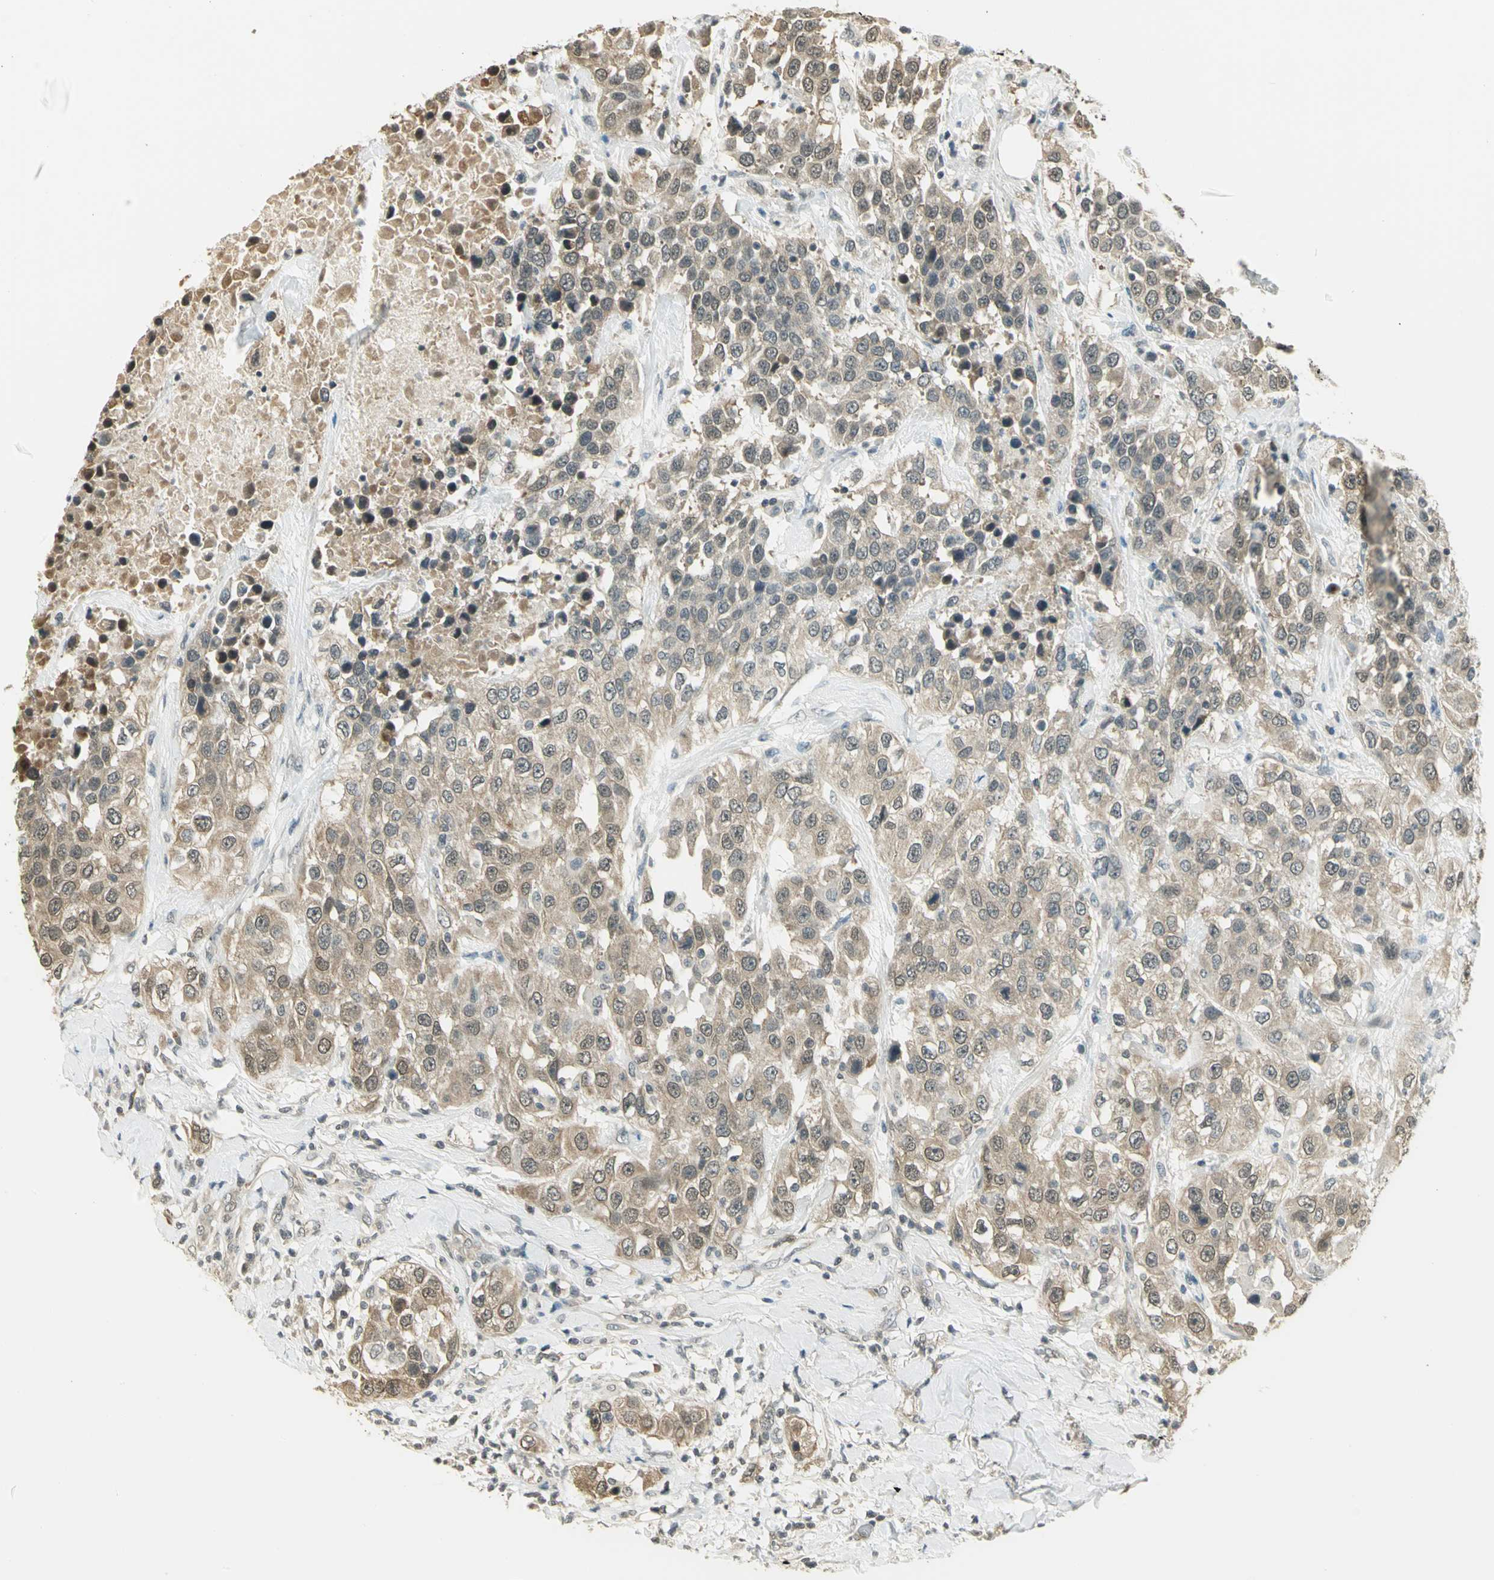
{"staining": {"intensity": "weak", "quantity": ">75%", "location": "cytoplasmic/membranous"}, "tissue": "urothelial cancer", "cell_type": "Tumor cells", "image_type": "cancer", "snomed": [{"axis": "morphology", "description": "Urothelial carcinoma, High grade"}, {"axis": "topography", "description": "Urinary bladder"}], "caption": "Immunohistochemistry image of human urothelial cancer stained for a protein (brown), which displays low levels of weak cytoplasmic/membranous expression in approximately >75% of tumor cells.", "gene": "CDC34", "patient": {"sex": "female", "age": 80}}